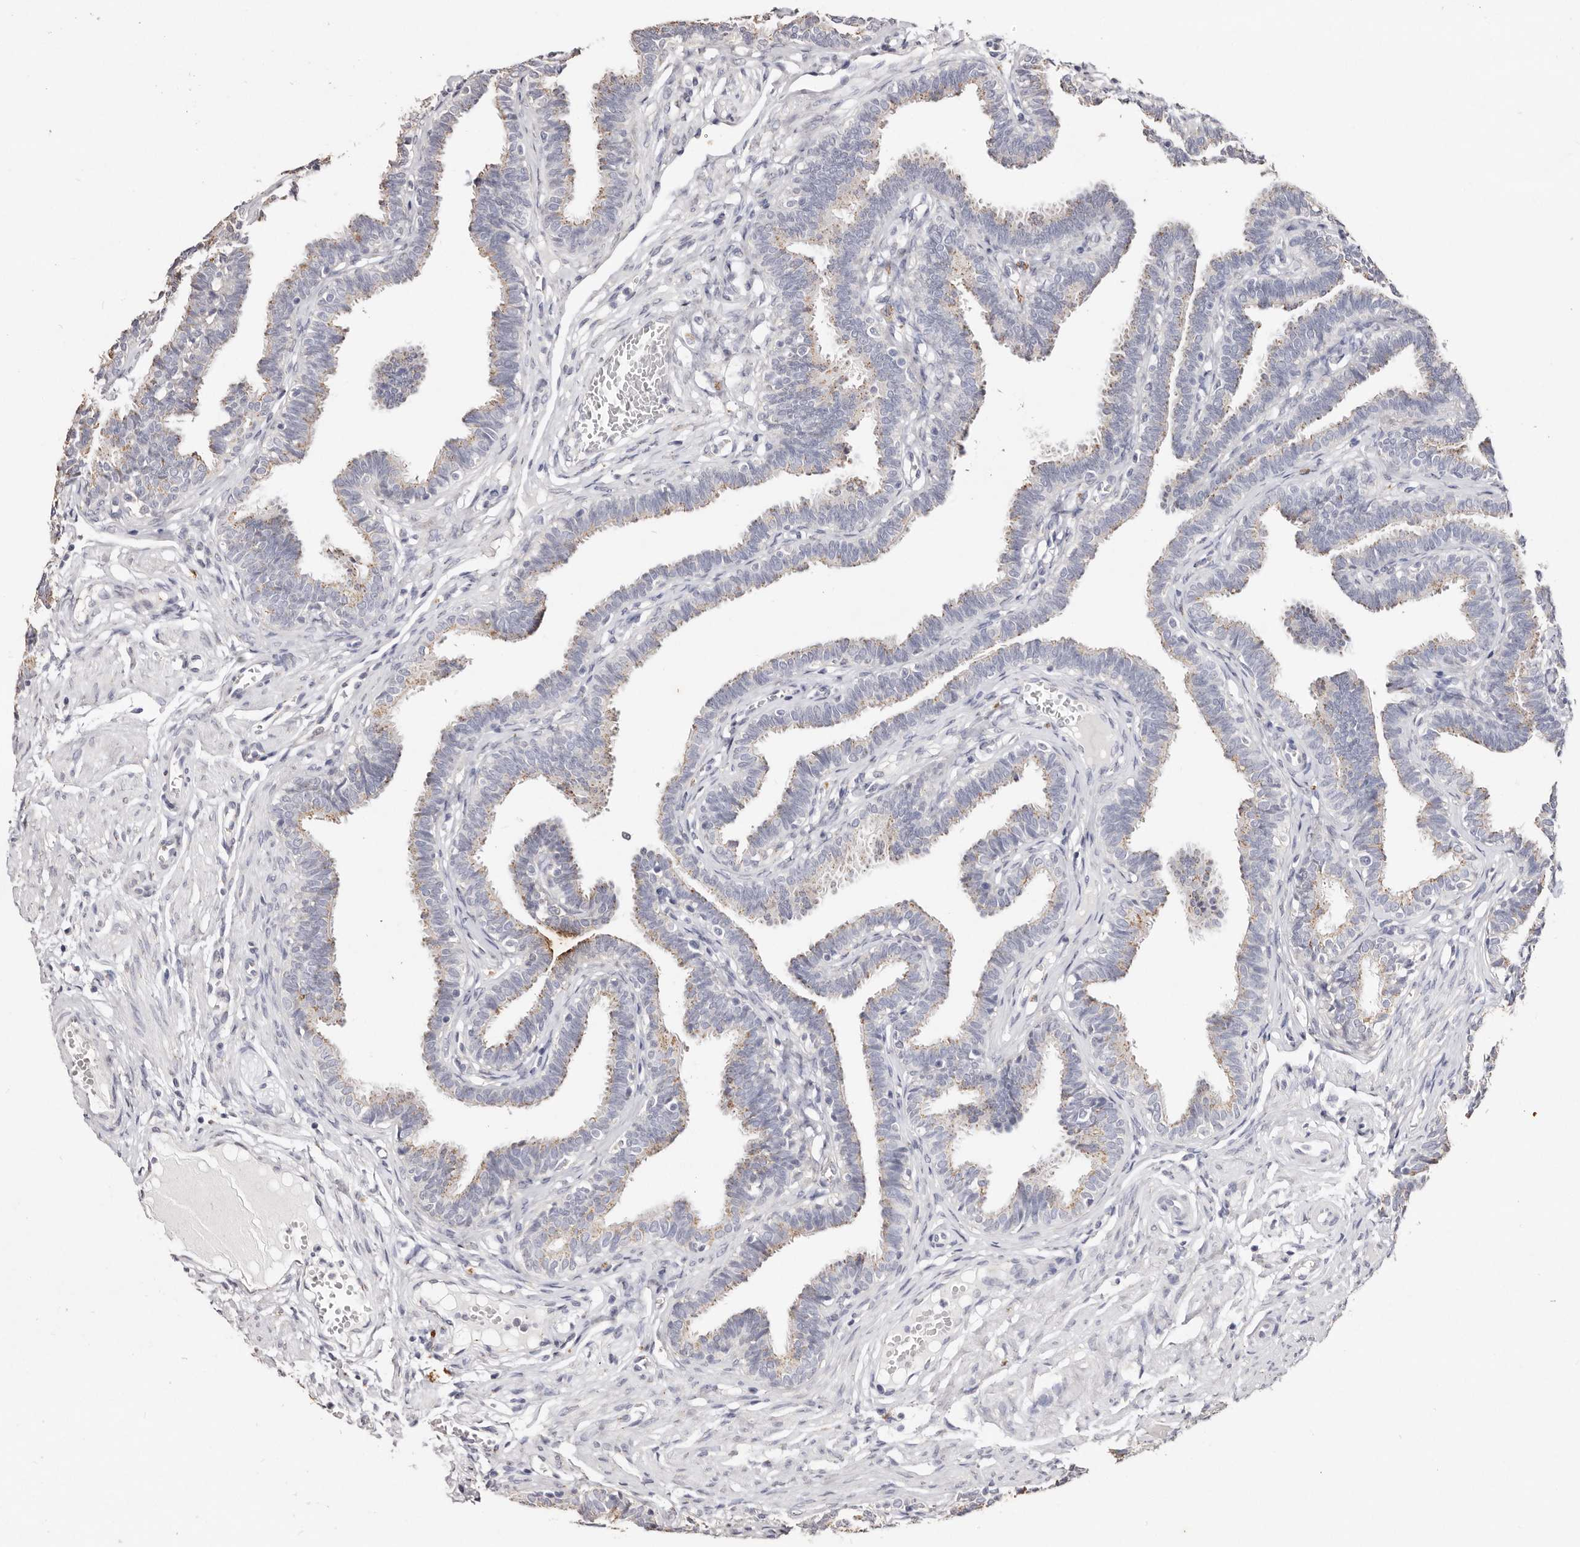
{"staining": {"intensity": "moderate", "quantity": "<25%", "location": "cytoplasmic/membranous"}, "tissue": "fallopian tube", "cell_type": "Glandular cells", "image_type": "normal", "snomed": [{"axis": "morphology", "description": "Normal tissue, NOS"}, {"axis": "topography", "description": "Fallopian tube"}, {"axis": "topography", "description": "Ovary"}], "caption": "The photomicrograph shows immunohistochemical staining of benign fallopian tube. There is moderate cytoplasmic/membranous positivity is seen in approximately <25% of glandular cells. (DAB (3,3'-diaminobenzidine) IHC, brown staining for protein, blue staining for nuclei).", "gene": "LGALS7B", "patient": {"sex": "female", "age": 23}}